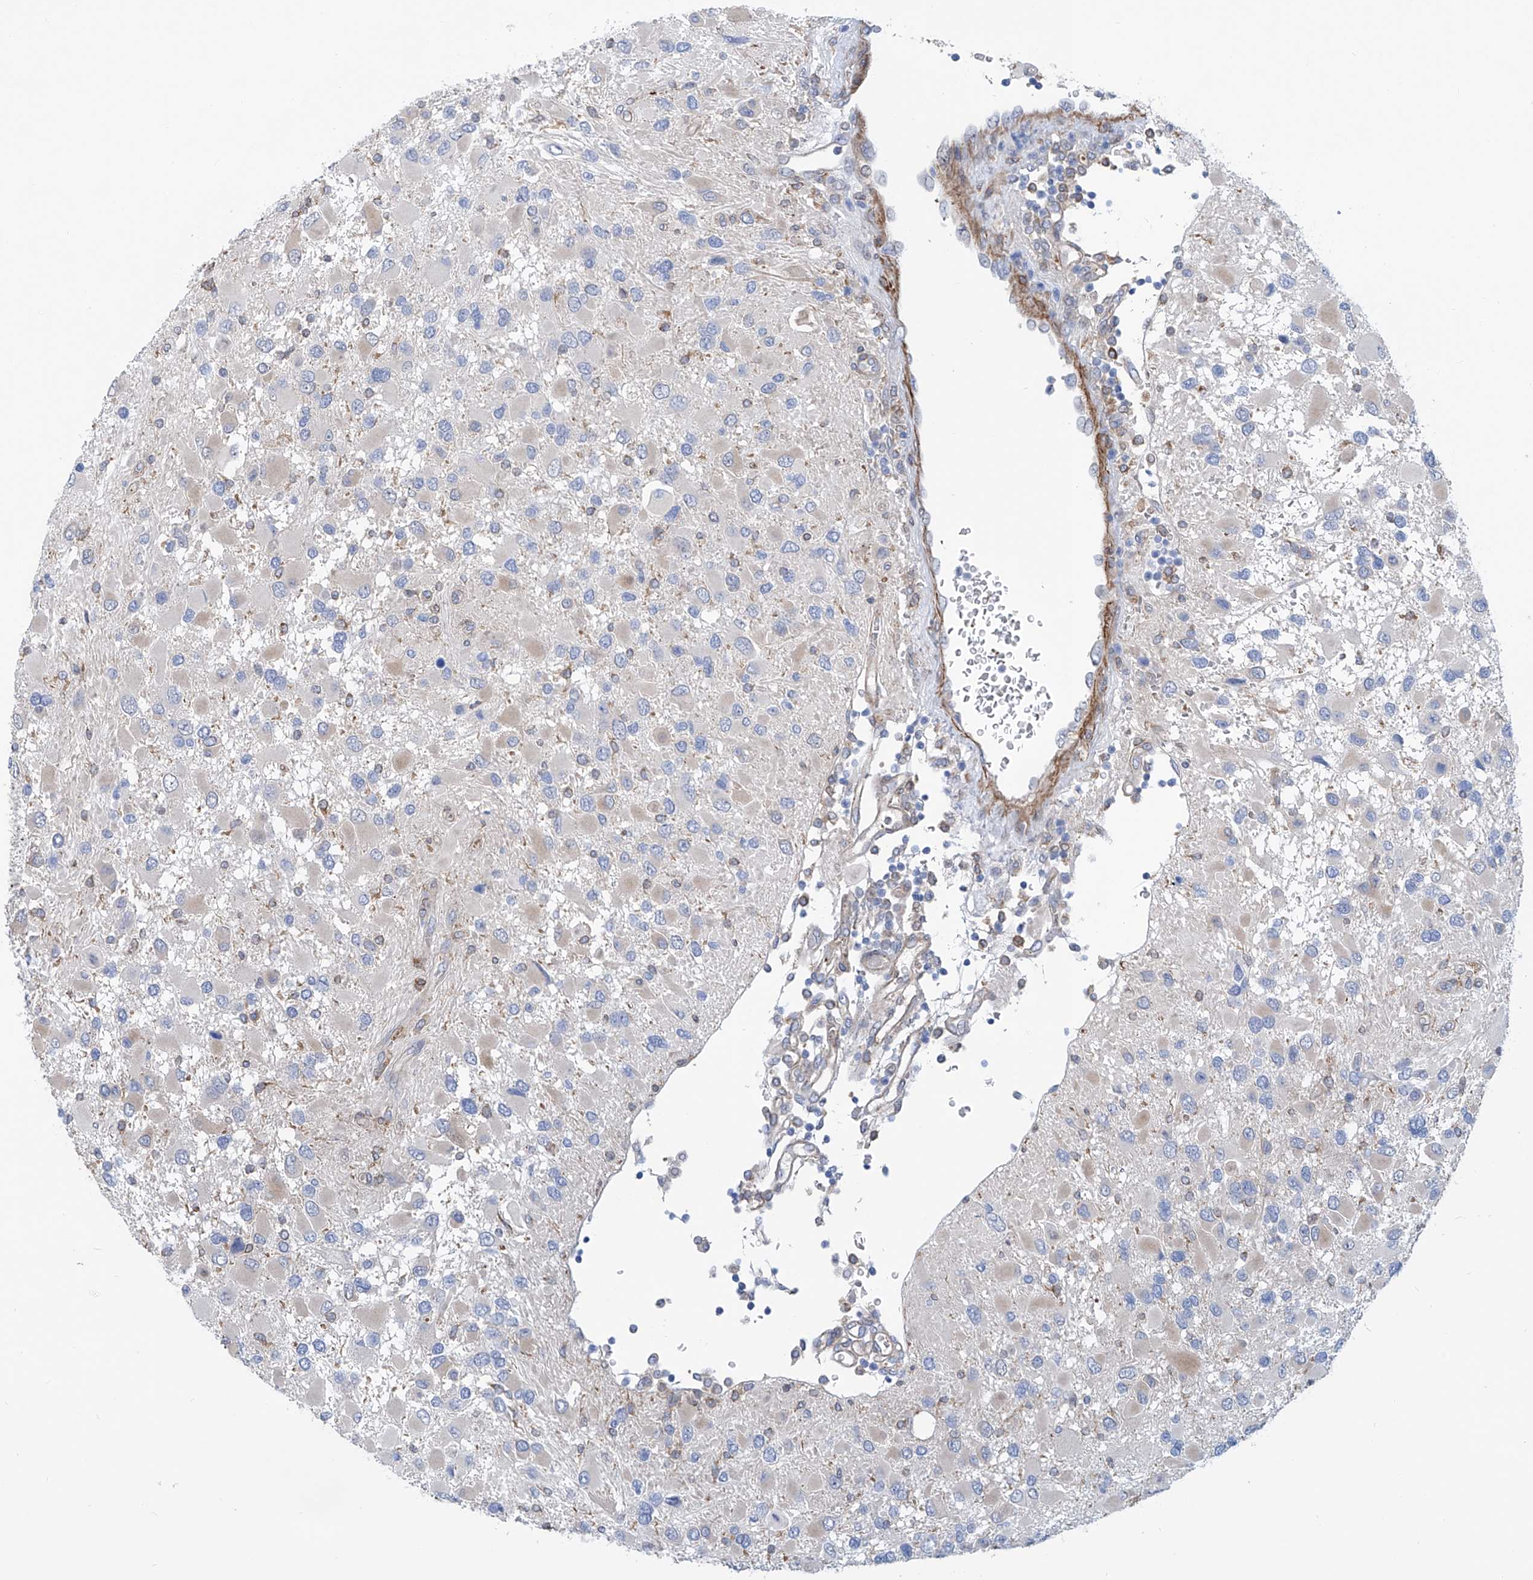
{"staining": {"intensity": "negative", "quantity": "none", "location": "none"}, "tissue": "glioma", "cell_type": "Tumor cells", "image_type": "cancer", "snomed": [{"axis": "morphology", "description": "Glioma, malignant, High grade"}, {"axis": "topography", "description": "Brain"}], "caption": "Tumor cells are negative for brown protein staining in malignant glioma (high-grade). (Brightfield microscopy of DAB IHC at high magnification).", "gene": "TNN", "patient": {"sex": "male", "age": 53}}